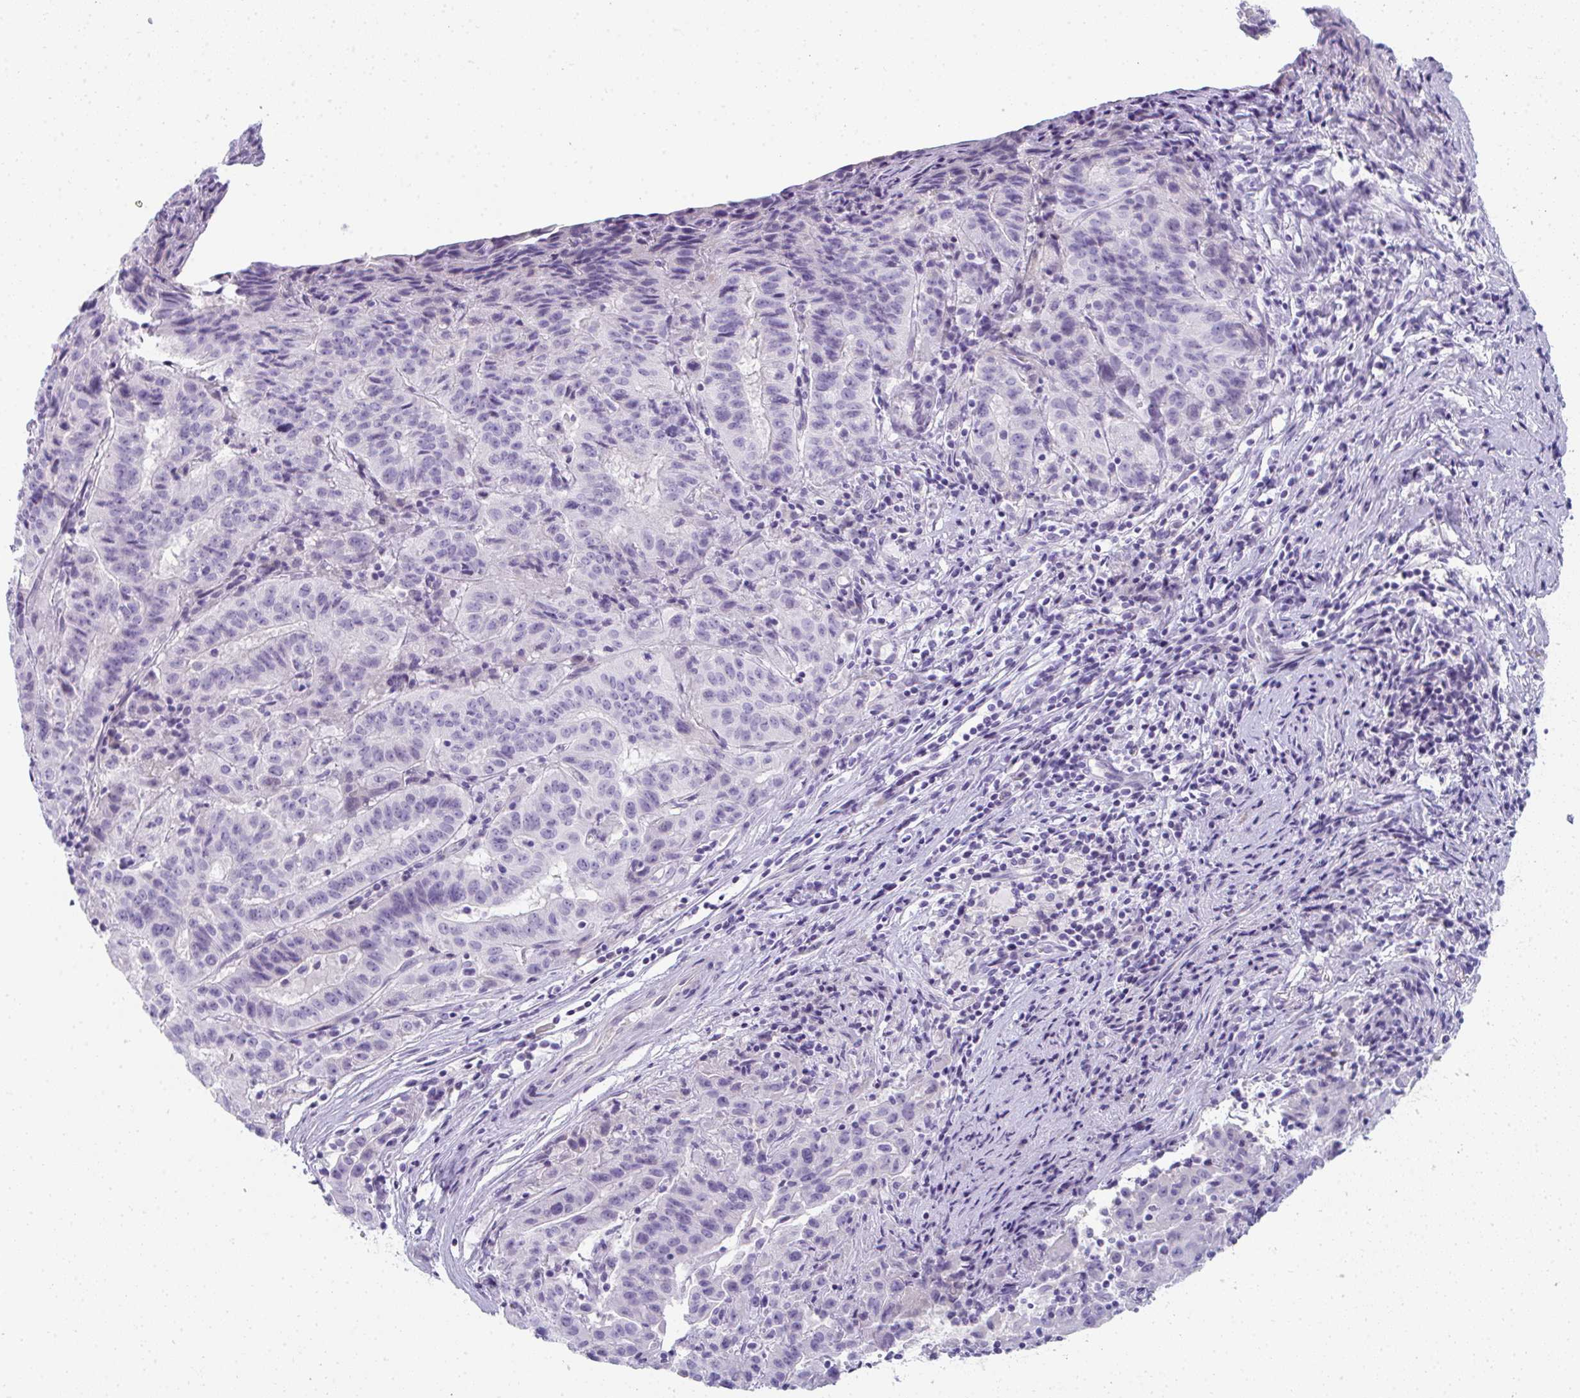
{"staining": {"intensity": "negative", "quantity": "none", "location": "none"}, "tissue": "pancreatic cancer", "cell_type": "Tumor cells", "image_type": "cancer", "snomed": [{"axis": "morphology", "description": "Adenocarcinoma, NOS"}, {"axis": "topography", "description": "Pancreas"}], "caption": "Tumor cells are negative for brown protein staining in pancreatic cancer. (DAB (3,3'-diaminobenzidine) immunohistochemistry visualized using brightfield microscopy, high magnification).", "gene": "TTC30B", "patient": {"sex": "male", "age": 63}}